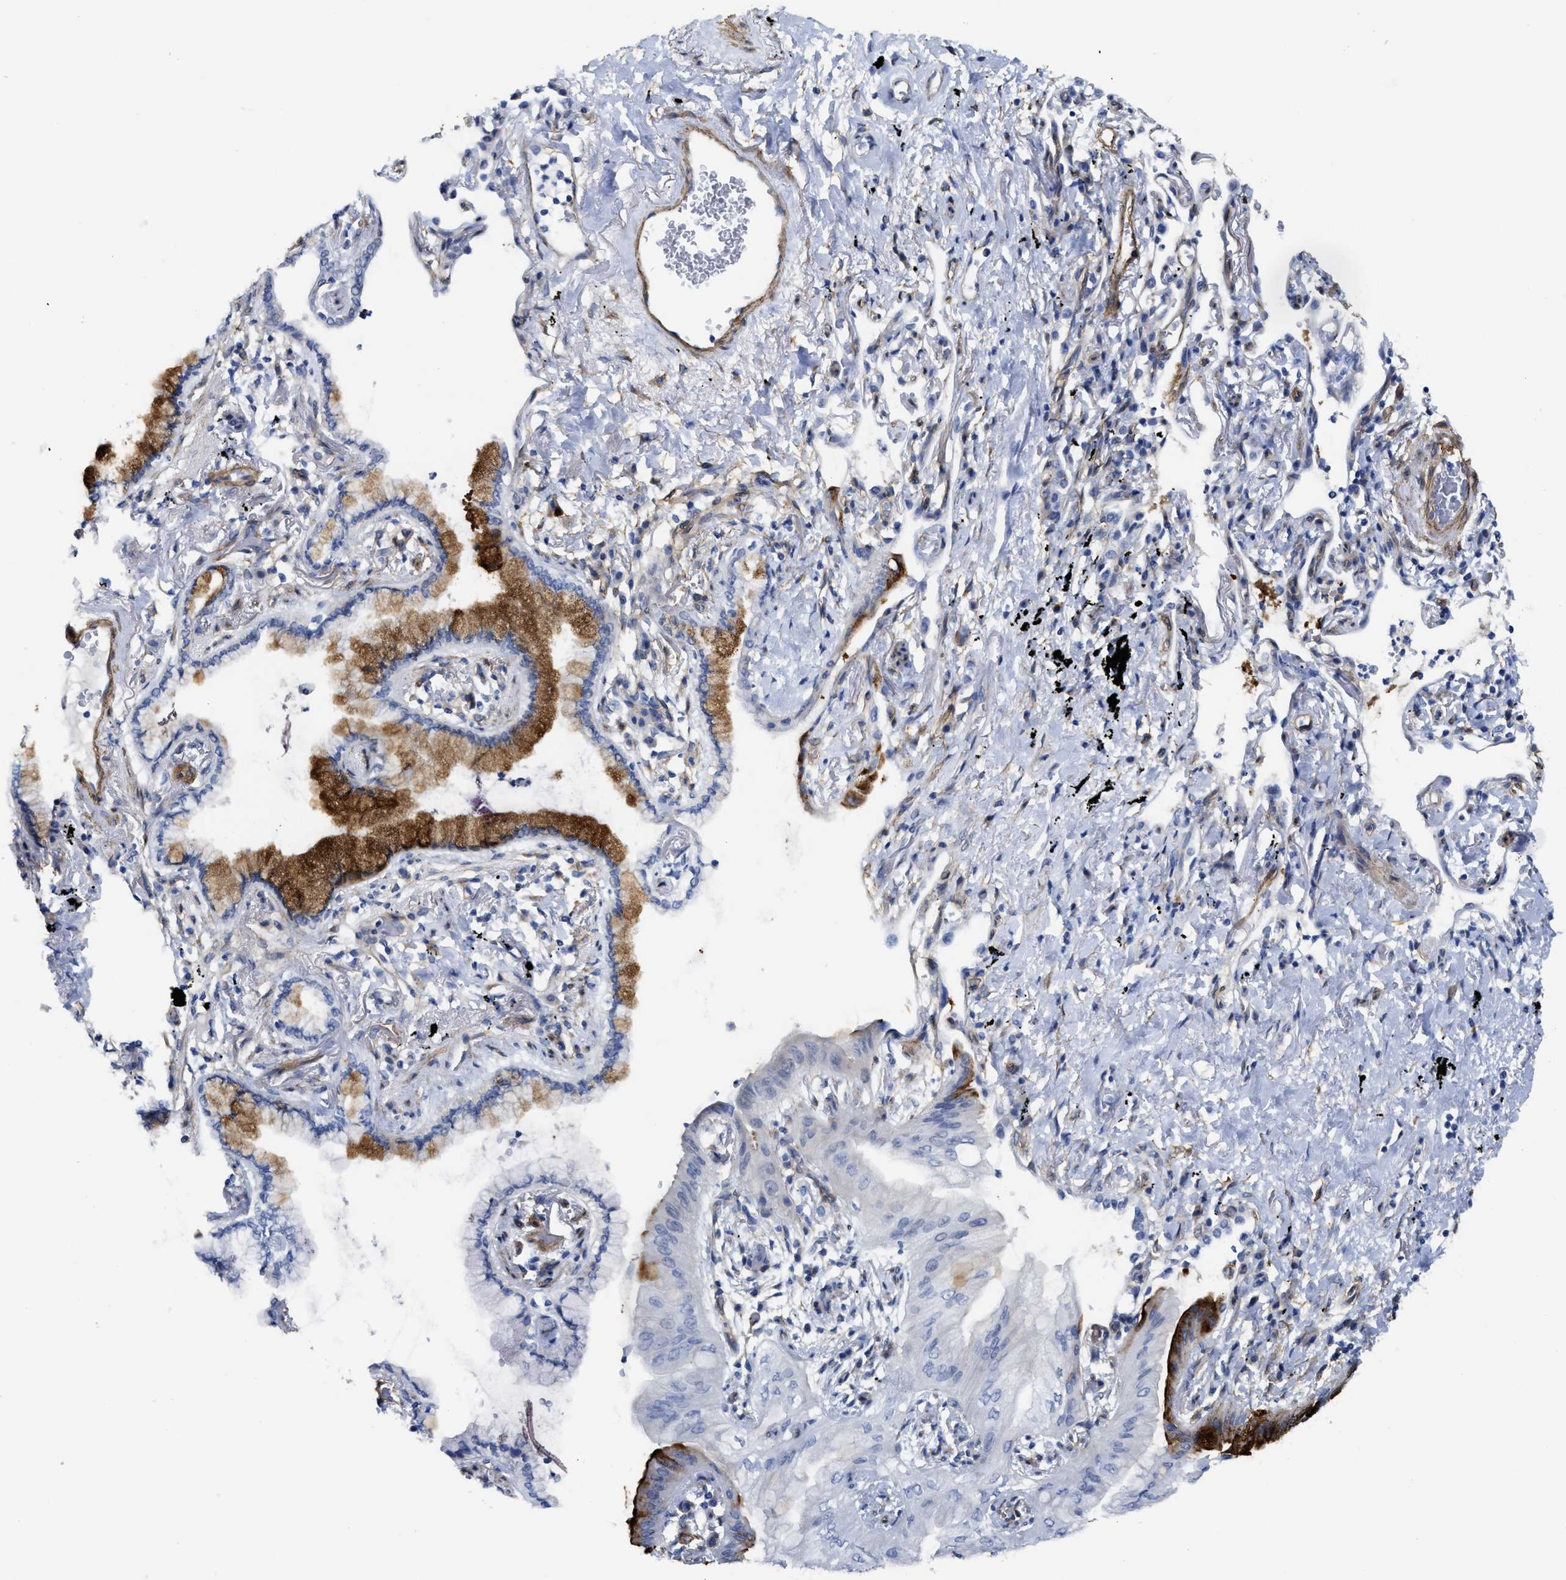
{"staining": {"intensity": "strong", "quantity": "<25%", "location": "cytoplasmic/membranous"}, "tissue": "lung cancer", "cell_type": "Tumor cells", "image_type": "cancer", "snomed": [{"axis": "morphology", "description": "Normal tissue, NOS"}, {"axis": "morphology", "description": "Adenocarcinoma, NOS"}, {"axis": "topography", "description": "Bronchus"}, {"axis": "topography", "description": "Lung"}], "caption": "Lung cancer (adenocarcinoma) stained for a protein reveals strong cytoplasmic/membranous positivity in tumor cells. The staining is performed using DAB brown chromogen to label protein expression. The nuclei are counter-stained blue using hematoxylin.", "gene": "TUB", "patient": {"sex": "female", "age": 70}}